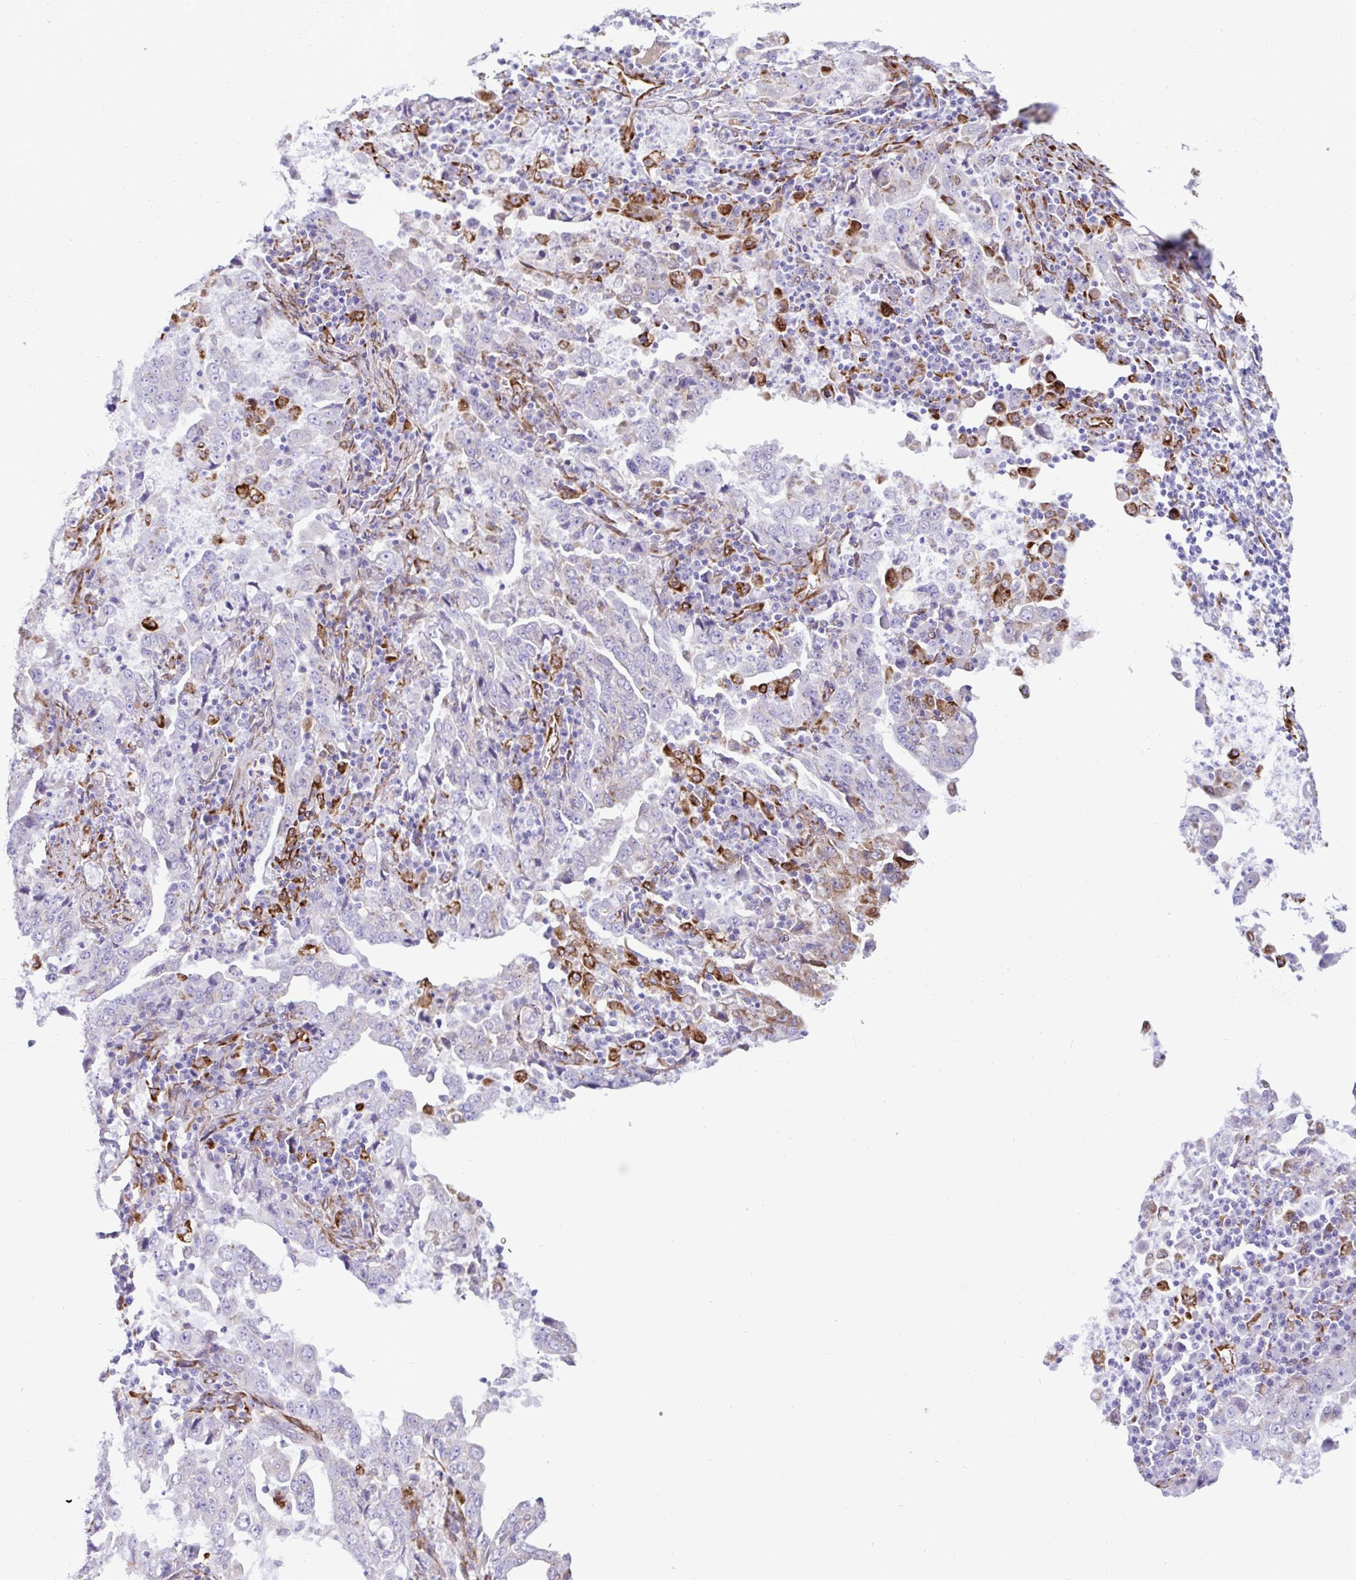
{"staining": {"intensity": "strong", "quantity": "<25%", "location": "cytoplasmic/membranous"}, "tissue": "lung cancer", "cell_type": "Tumor cells", "image_type": "cancer", "snomed": [{"axis": "morphology", "description": "Adenocarcinoma, NOS"}, {"axis": "topography", "description": "Lung"}], "caption": "Tumor cells exhibit strong cytoplasmic/membranous staining in approximately <25% of cells in adenocarcinoma (lung).", "gene": "ASPH", "patient": {"sex": "male", "age": 67}}